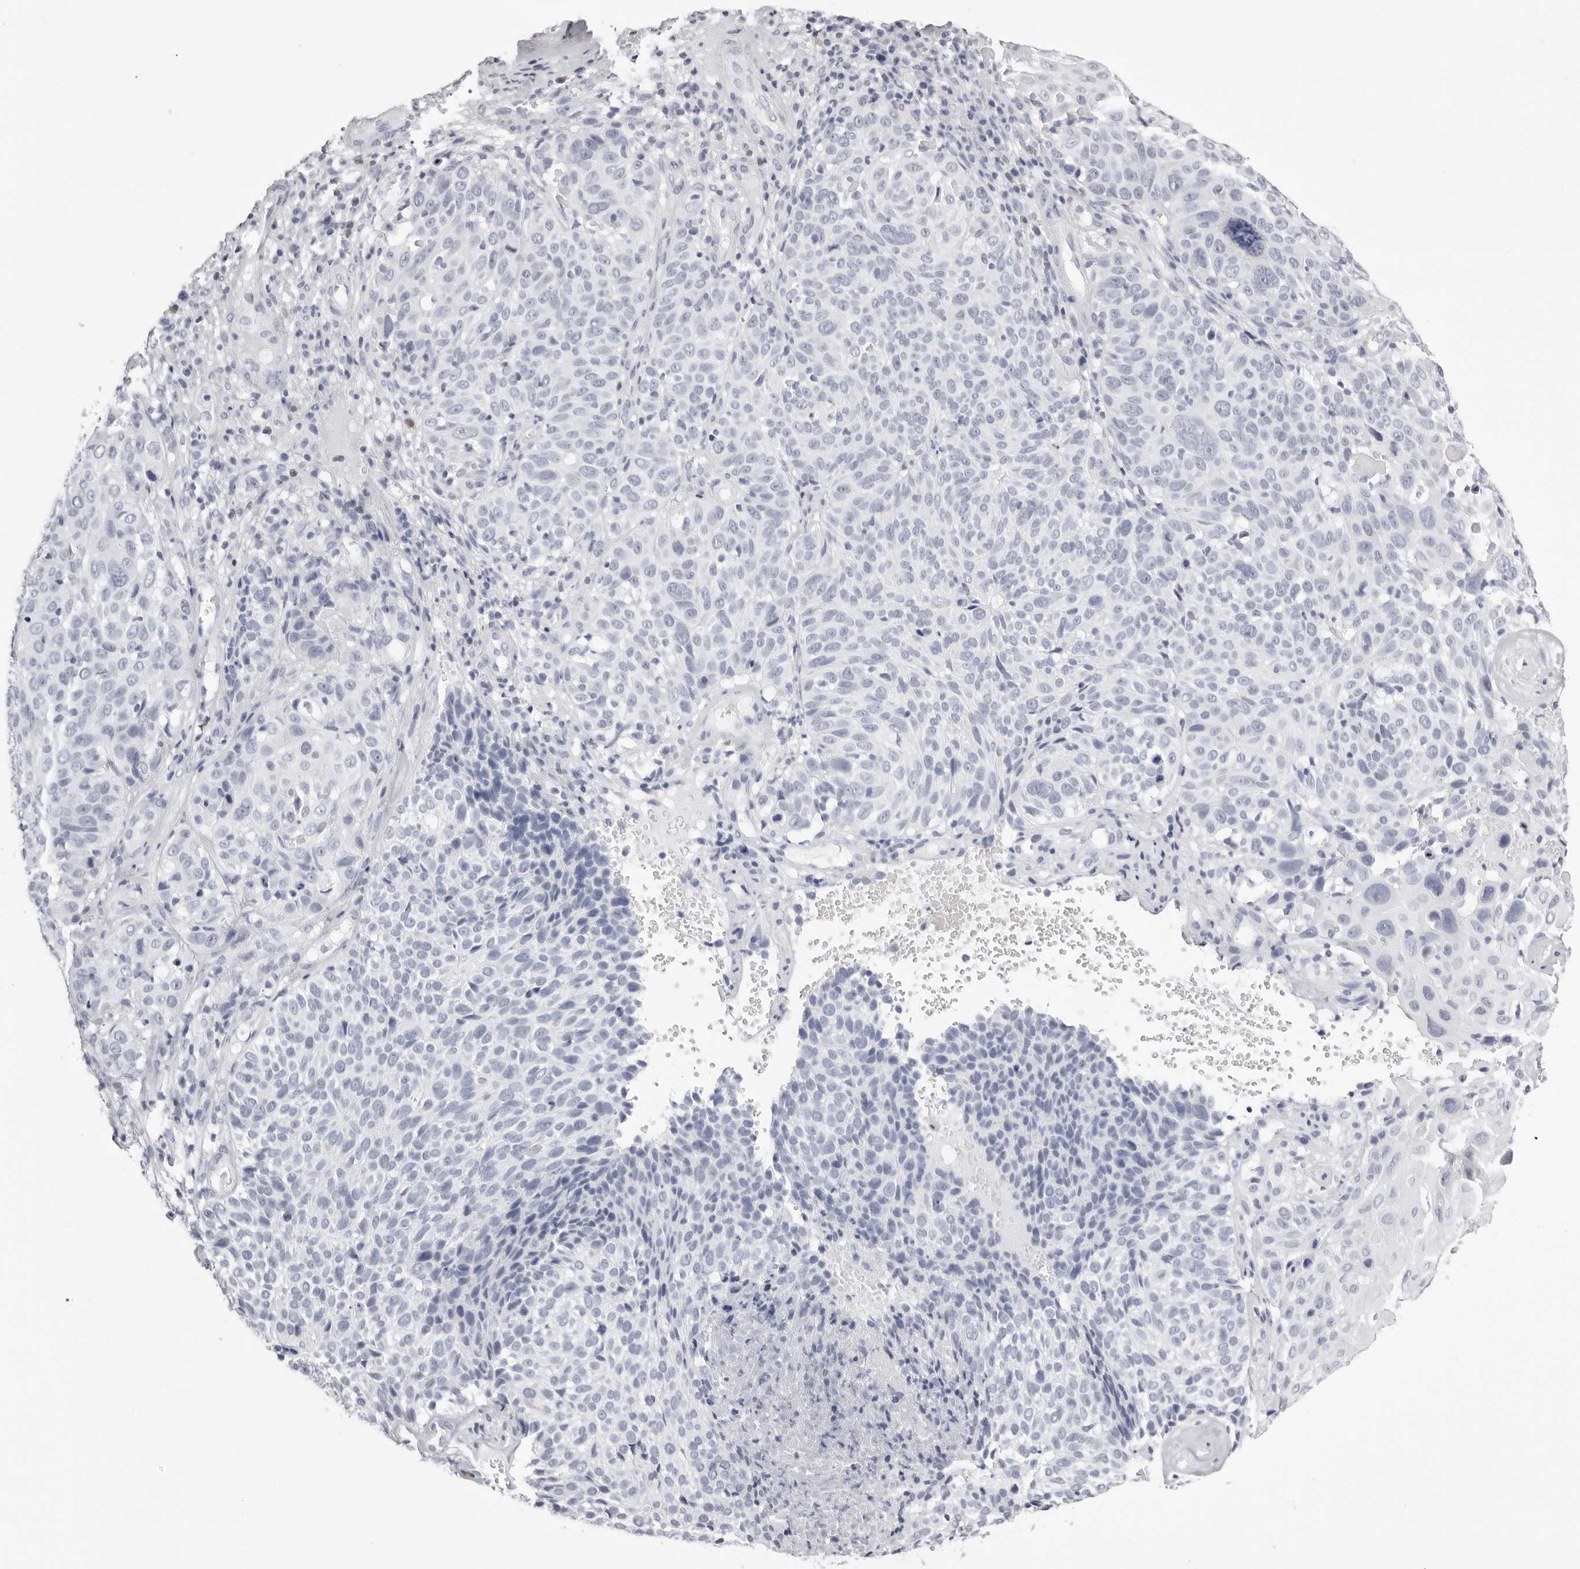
{"staining": {"intensity": "negative", "quantity": "none", "location": "none"}, "tissue": "cervical cancer", "cell_type": "Tumor cells", "image_type": "cancer", "snomed": [{"axis": "morphology", "description": "Squamous cell carcinoma, NOS"}, {"axis": "topography", "description": "Cervix"}], "caption": "High power microscopy histopathology image of an IHC image of squamous cell carcinoma (cervical), revealing no significant staining in tumor cells.", "gene": "RHO", "patient": {"sex": "female", "age": 74}}